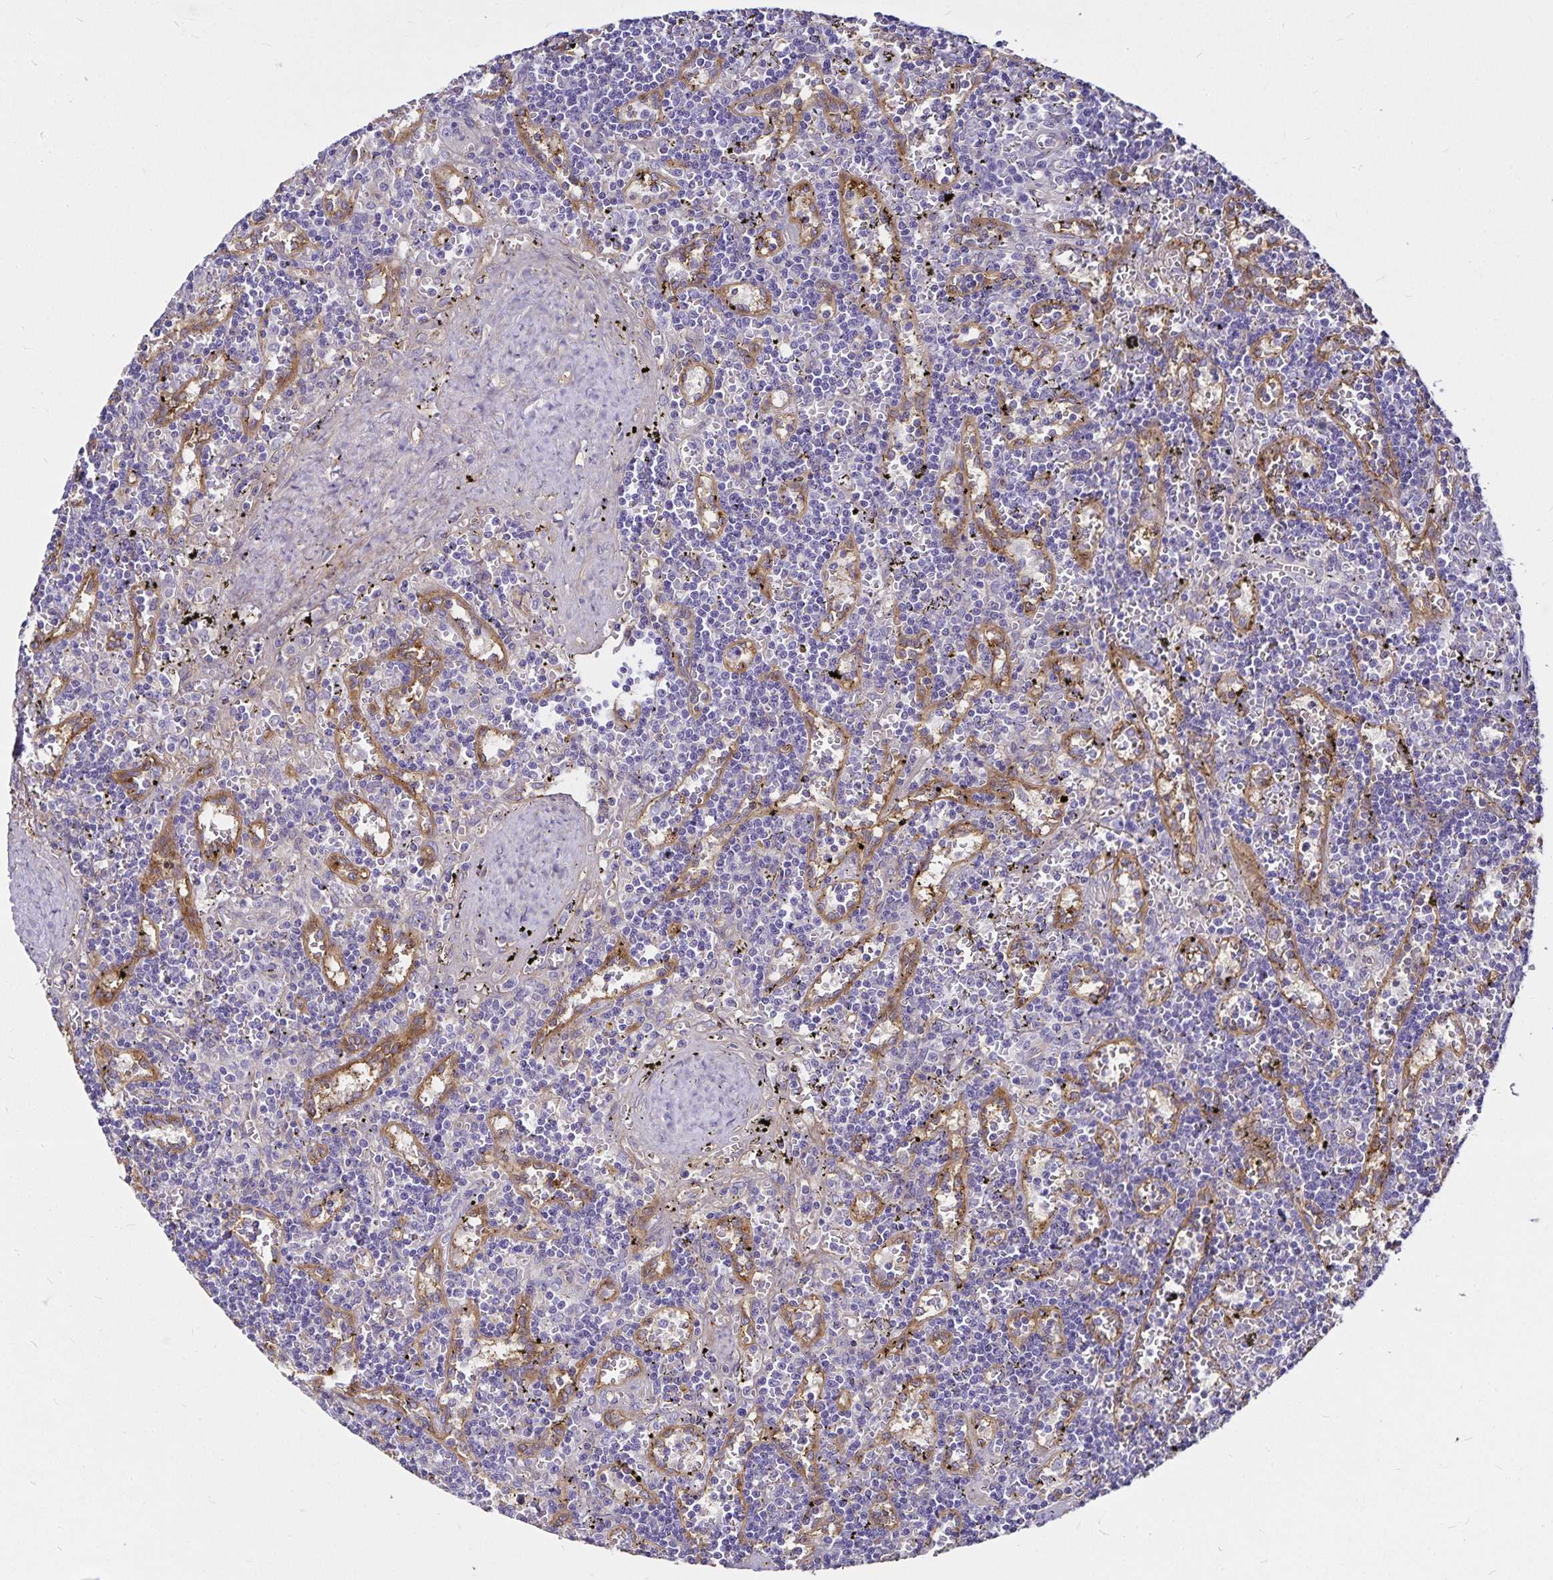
{"staining": {"intensity": "negative", "quantity": "none", "location": "none"}, "tissue": "lymphoma", "cell_type": "Tumor cells", "image_type": "cancer", "snomed": [{"axis": "morphology", "description": "Malignant lymphoma, non-Hodgkin's type, Low grade"}, {"axis": "topography", "description": "Spleen"}], "caption": "IHC photomicrograph of neoplastic tissue: malignant lymphoma, non-Hodgkin's type (low-grade) stained with DAB (3,3'-diaminobenzidine) shows no significant protein expression in tumor cells. (DAB (3,3'-diaminobenzidine) immunohistochemistry, high magnification).", "gene": "GNG12", "patient": {"sex": "male", "age": 60}}